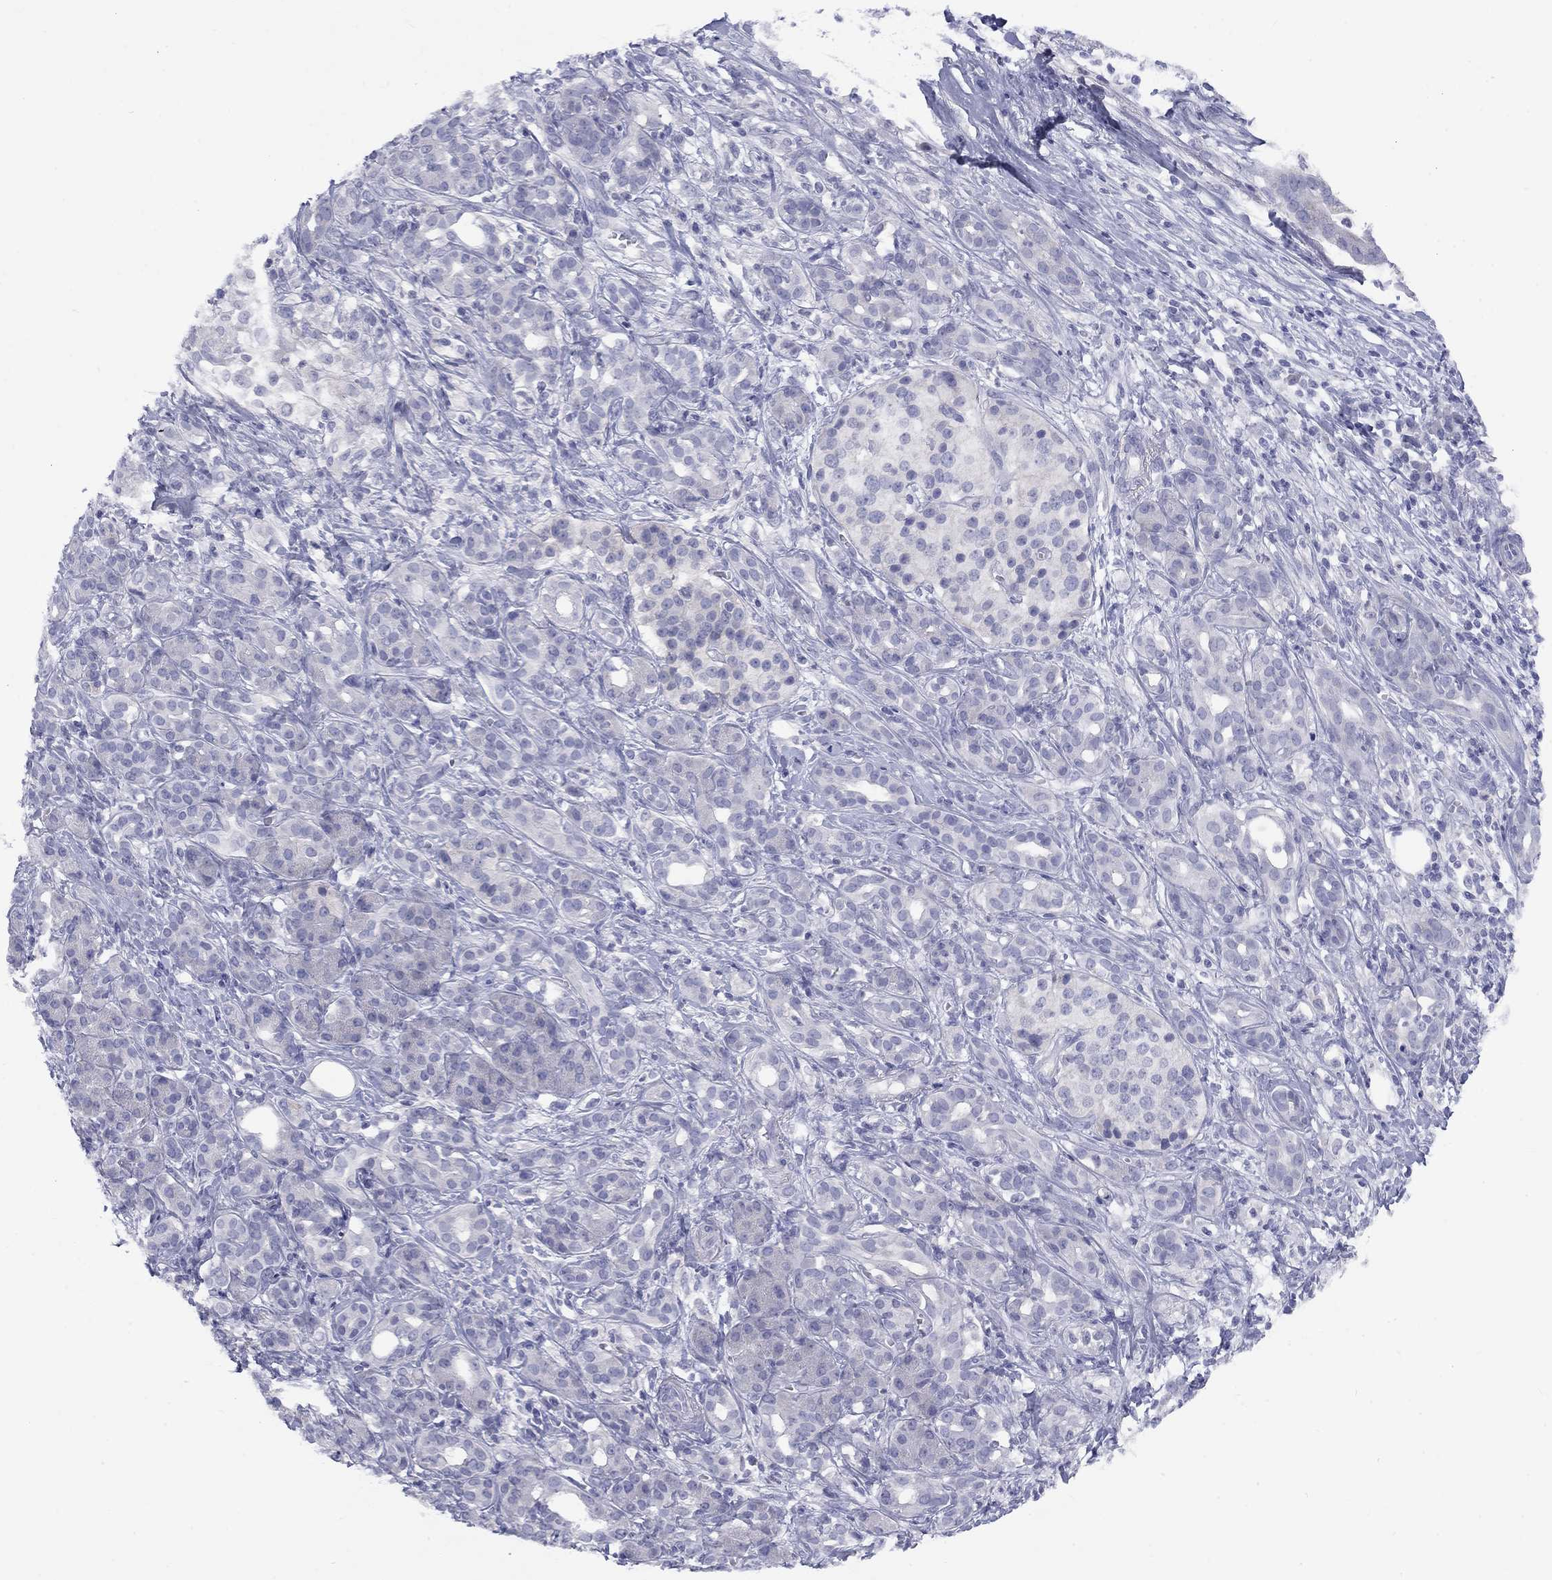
{"staining": {"intensity": "negative", "quantity": "none", "location": "none"}, "tissue": "pancreatic cancer", "cell_type": "Tumor cells", "image_type": "cancer", "snomed": [{"axis": "morphology", "description": "Adenocarcinoma, NOS"}, {"axis": "topography", "description": "Pancreas"}], "caption": "An immunohistochemistry (IHC) image of adenocarcinoma (pancreatic) is shown. There is no staining in tumor cells of adenocarcinoma (pancreatic).", "gene": "CACNA1A", "patient": {"sex": "male", "age": 61}}